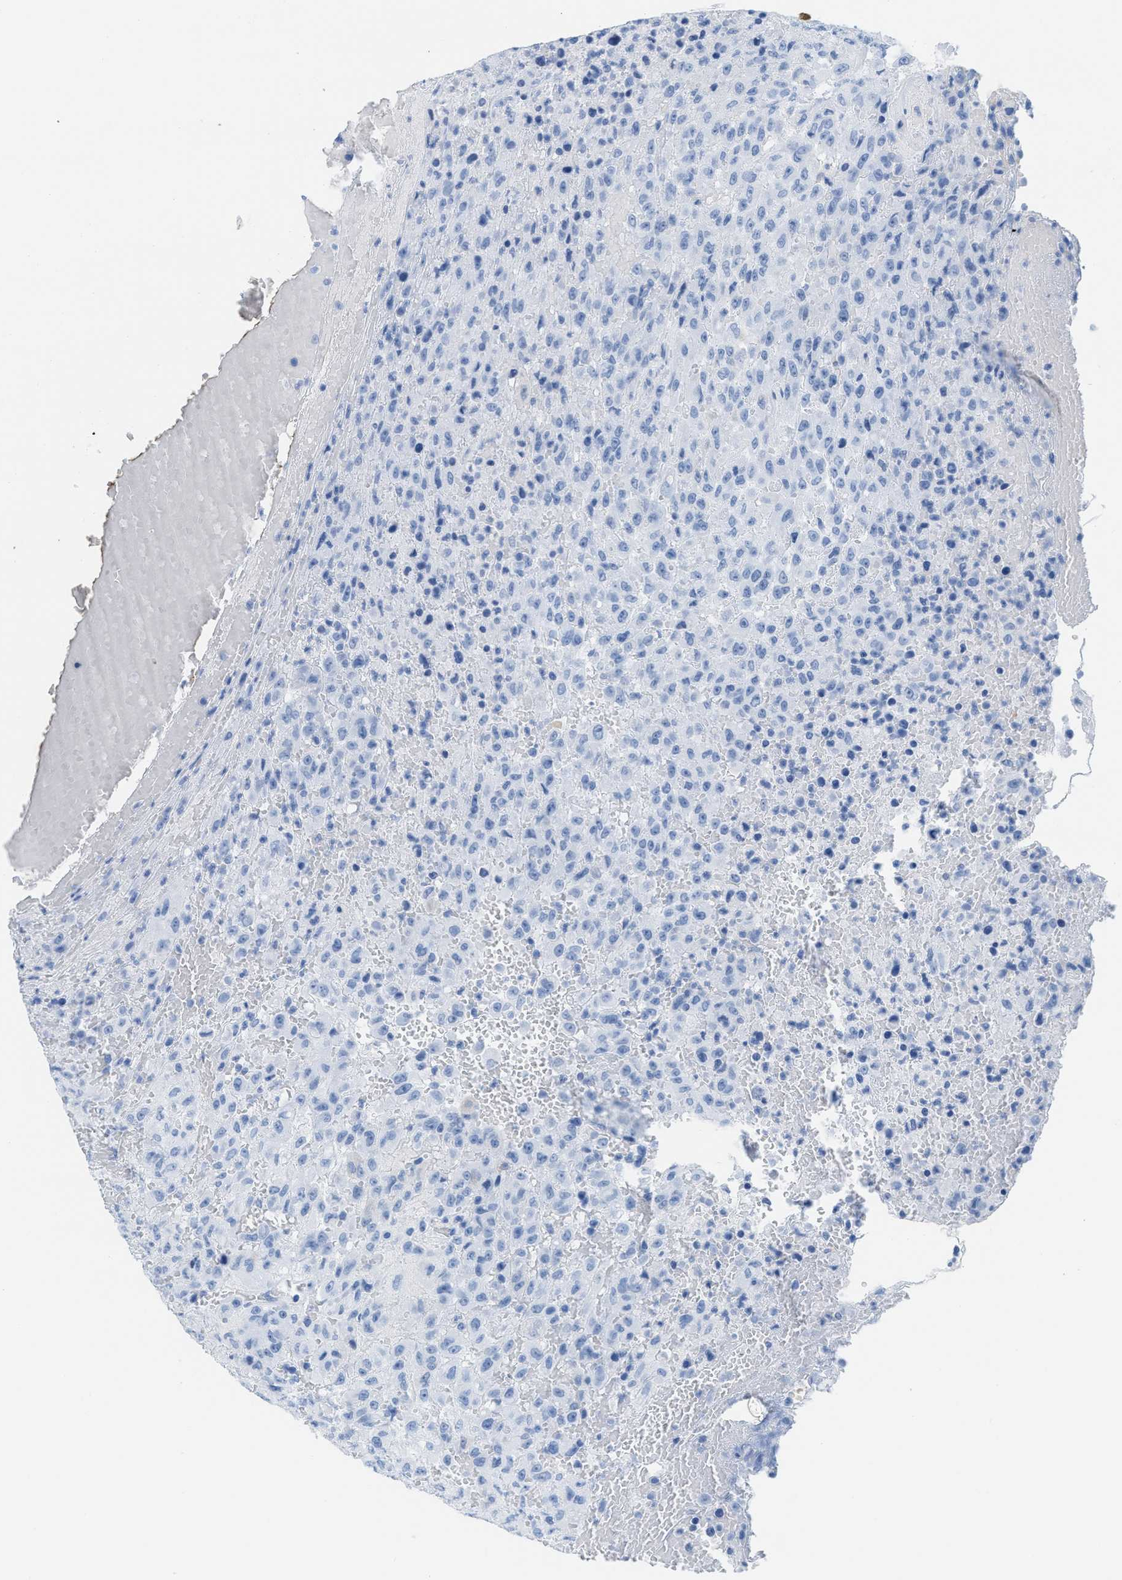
{"staining": {"intensity": "negative", "quantity": "none", "location": "none"}, "tissue": "urothelial cancer", "cell_type": "Tumor cells", "image_type": "cancer", "snomed": [{"axis": "morphology", "description": "Urothelial carcinoma, High grade"}, {"axis": "topography", "description": "Urinary bladder"}], "caption": "A high-resolution photomicrograph shows immunohistochemistry (IHC) staining of urothelial carcinoma (high-grade), which shows no significant positivity in tumor cells. (DAB immunohistochemistry visualized using brightfield microscopy, high magnification).", "gene": "ASGR1", "patient": {"sex": "male", "age": 46}}